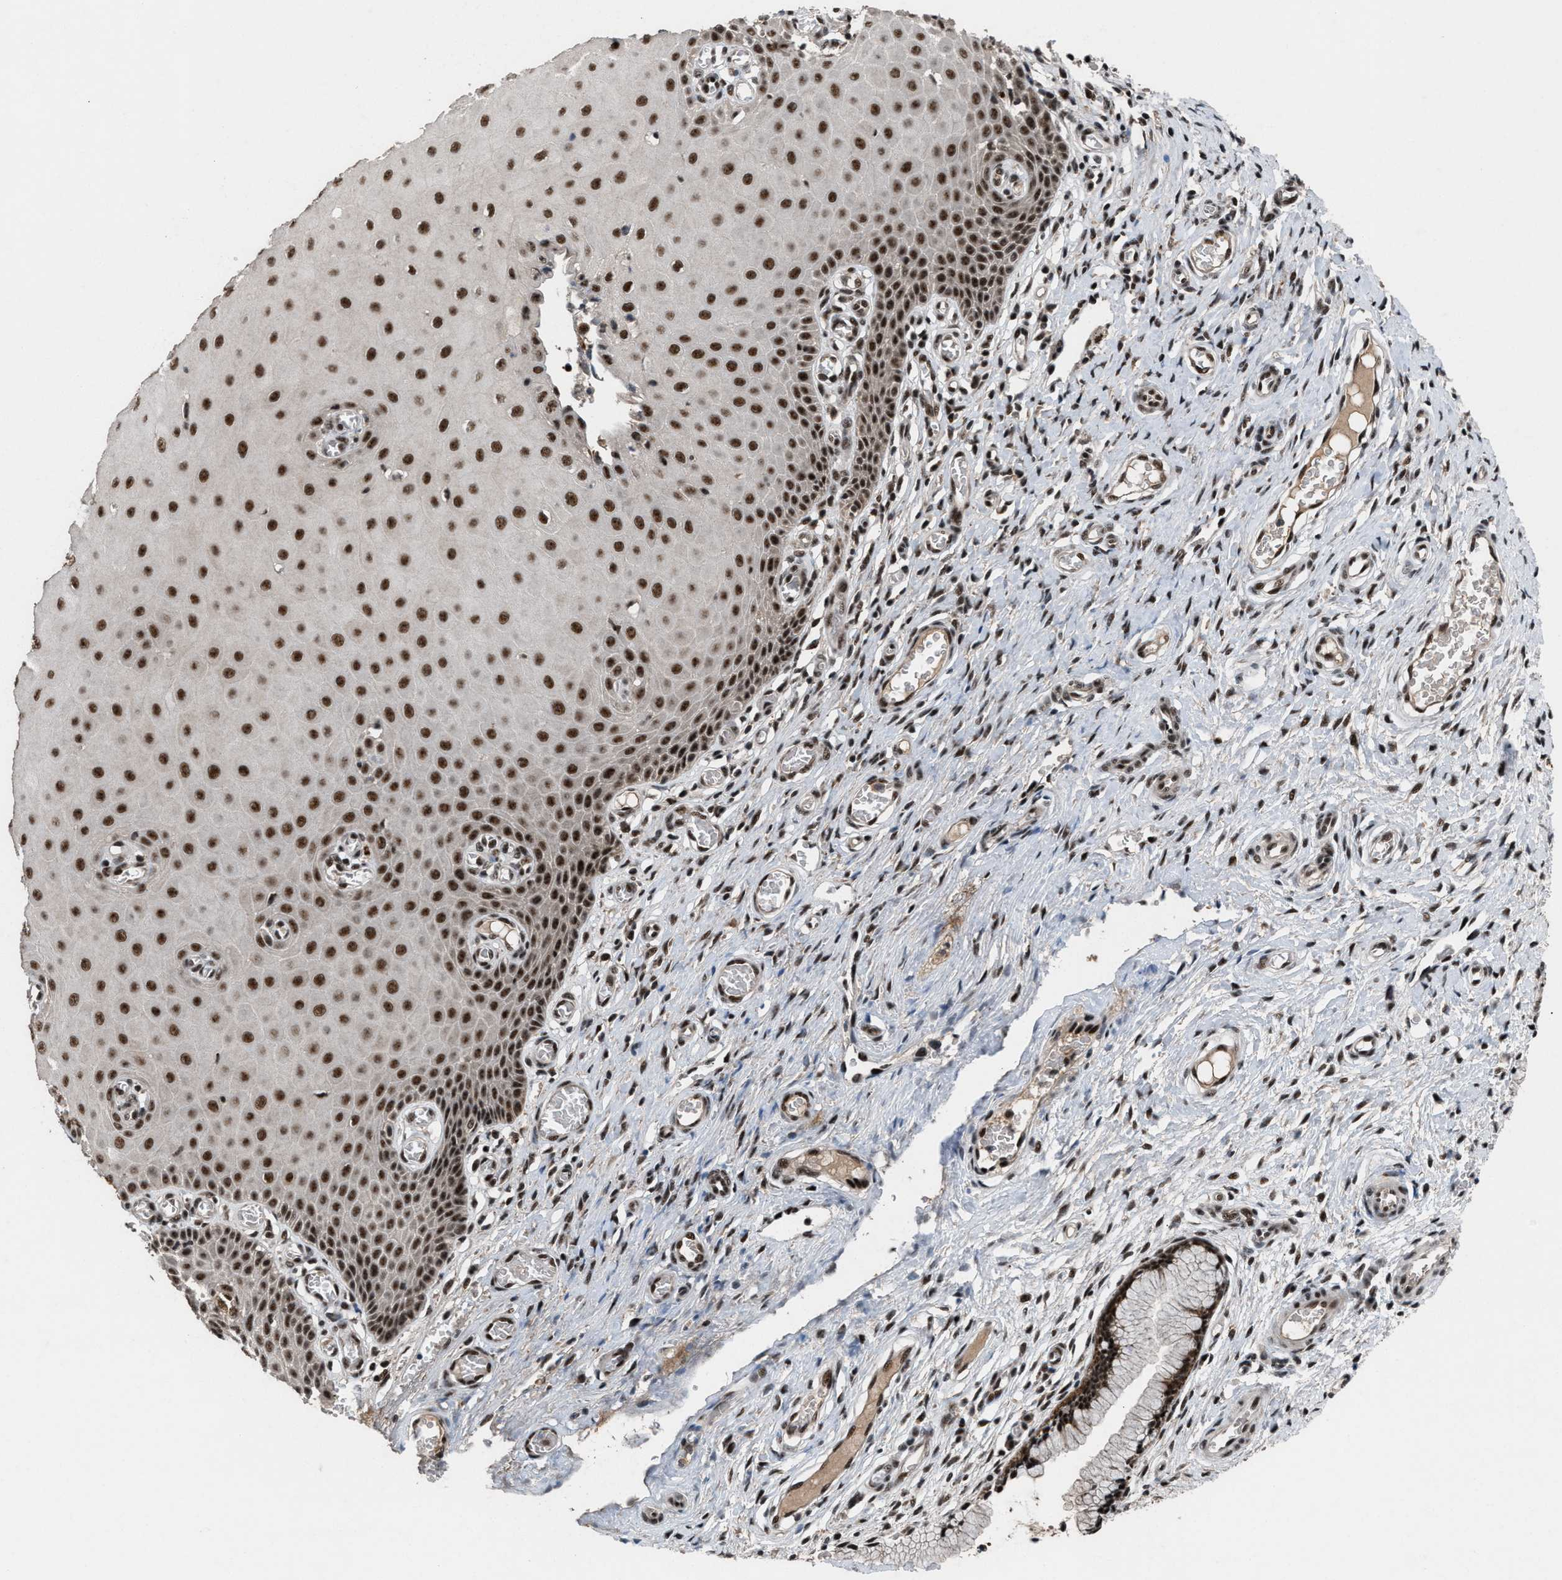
{"staining": {"intensity": "strong", "quantity": ">75%", "location": "cytoplasmic/membranous,nuclear"}, "tissue": "cervix", "cell_type": "Glandular cells", "image_type": "normal", "snomed": [{"axis": "morphology", "description": "Normal tissue, NOS"}, {"axis": "topography", "description": "Cervix"}], "caption": "An immunohistochemistry (IHC) photomicrograph of benign tissue is shown. Protein staining in brown highlights strong cytoplasmic/membranous,nuclear positivity in cervix within glandular cells.", "gene": "PRPF4", "patient": {"sex": "female", "age": 55}}